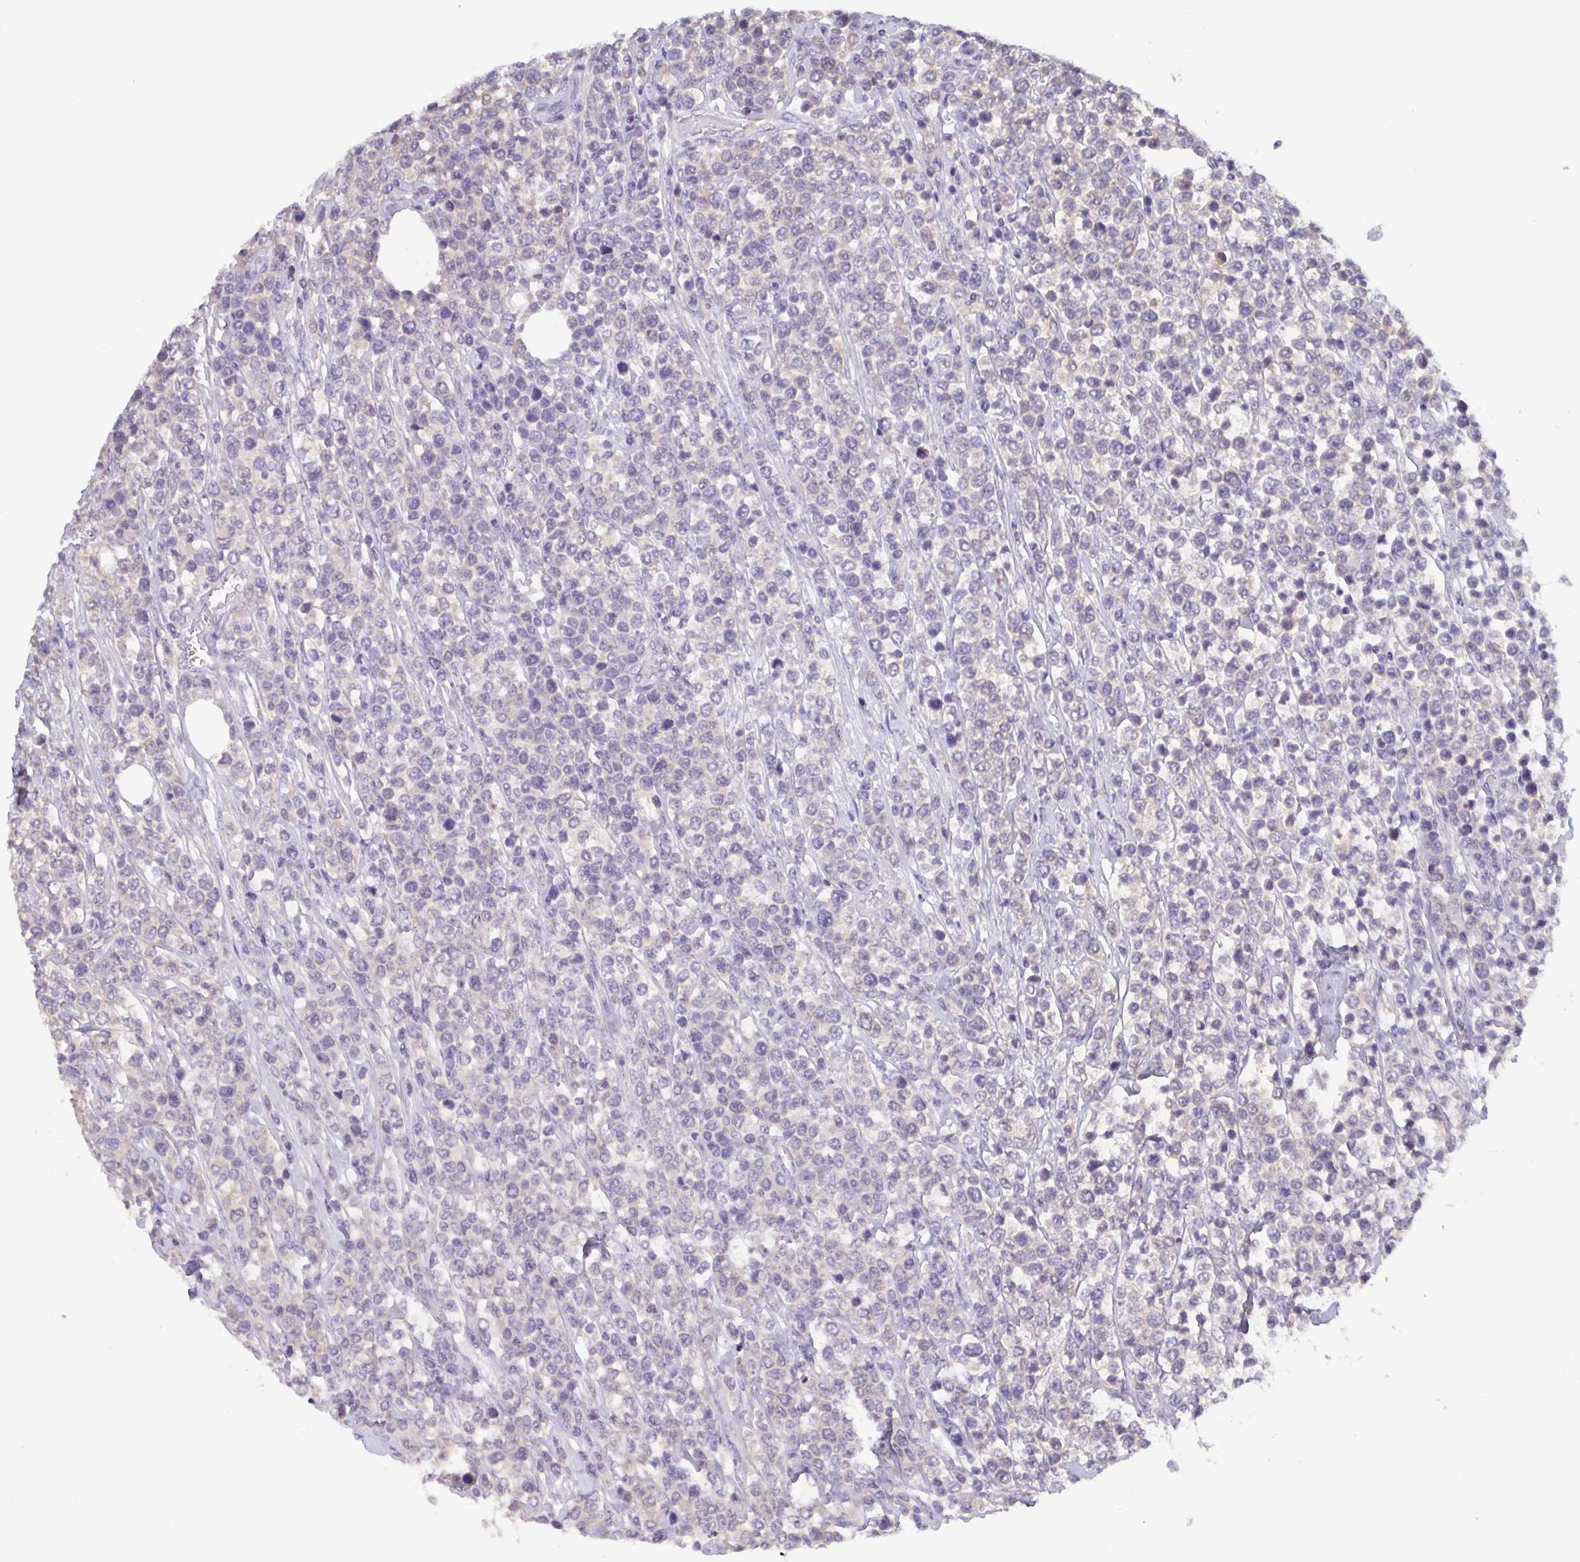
{"staining": {"intensity": "negative", "quantity": "none", "location": "none"}, "tissue": "lymphoma", "cell_type": "Tumor cells", "image_type": "cancer", "snomed": [{"axis": "morphology", "description": "Malignant lymphoma, non-Hodgkin's type, High grade"}, {"axis": "topography", "description": "Soft tissue"}], "caption": "Immunohistochemistry of human malignant lymphoma, non-Hodgkin's type (high-grade) demonstrates no expression in tumor cells.", "gene": "LDHC", "patient": {"sex": "female", "age": 56}}